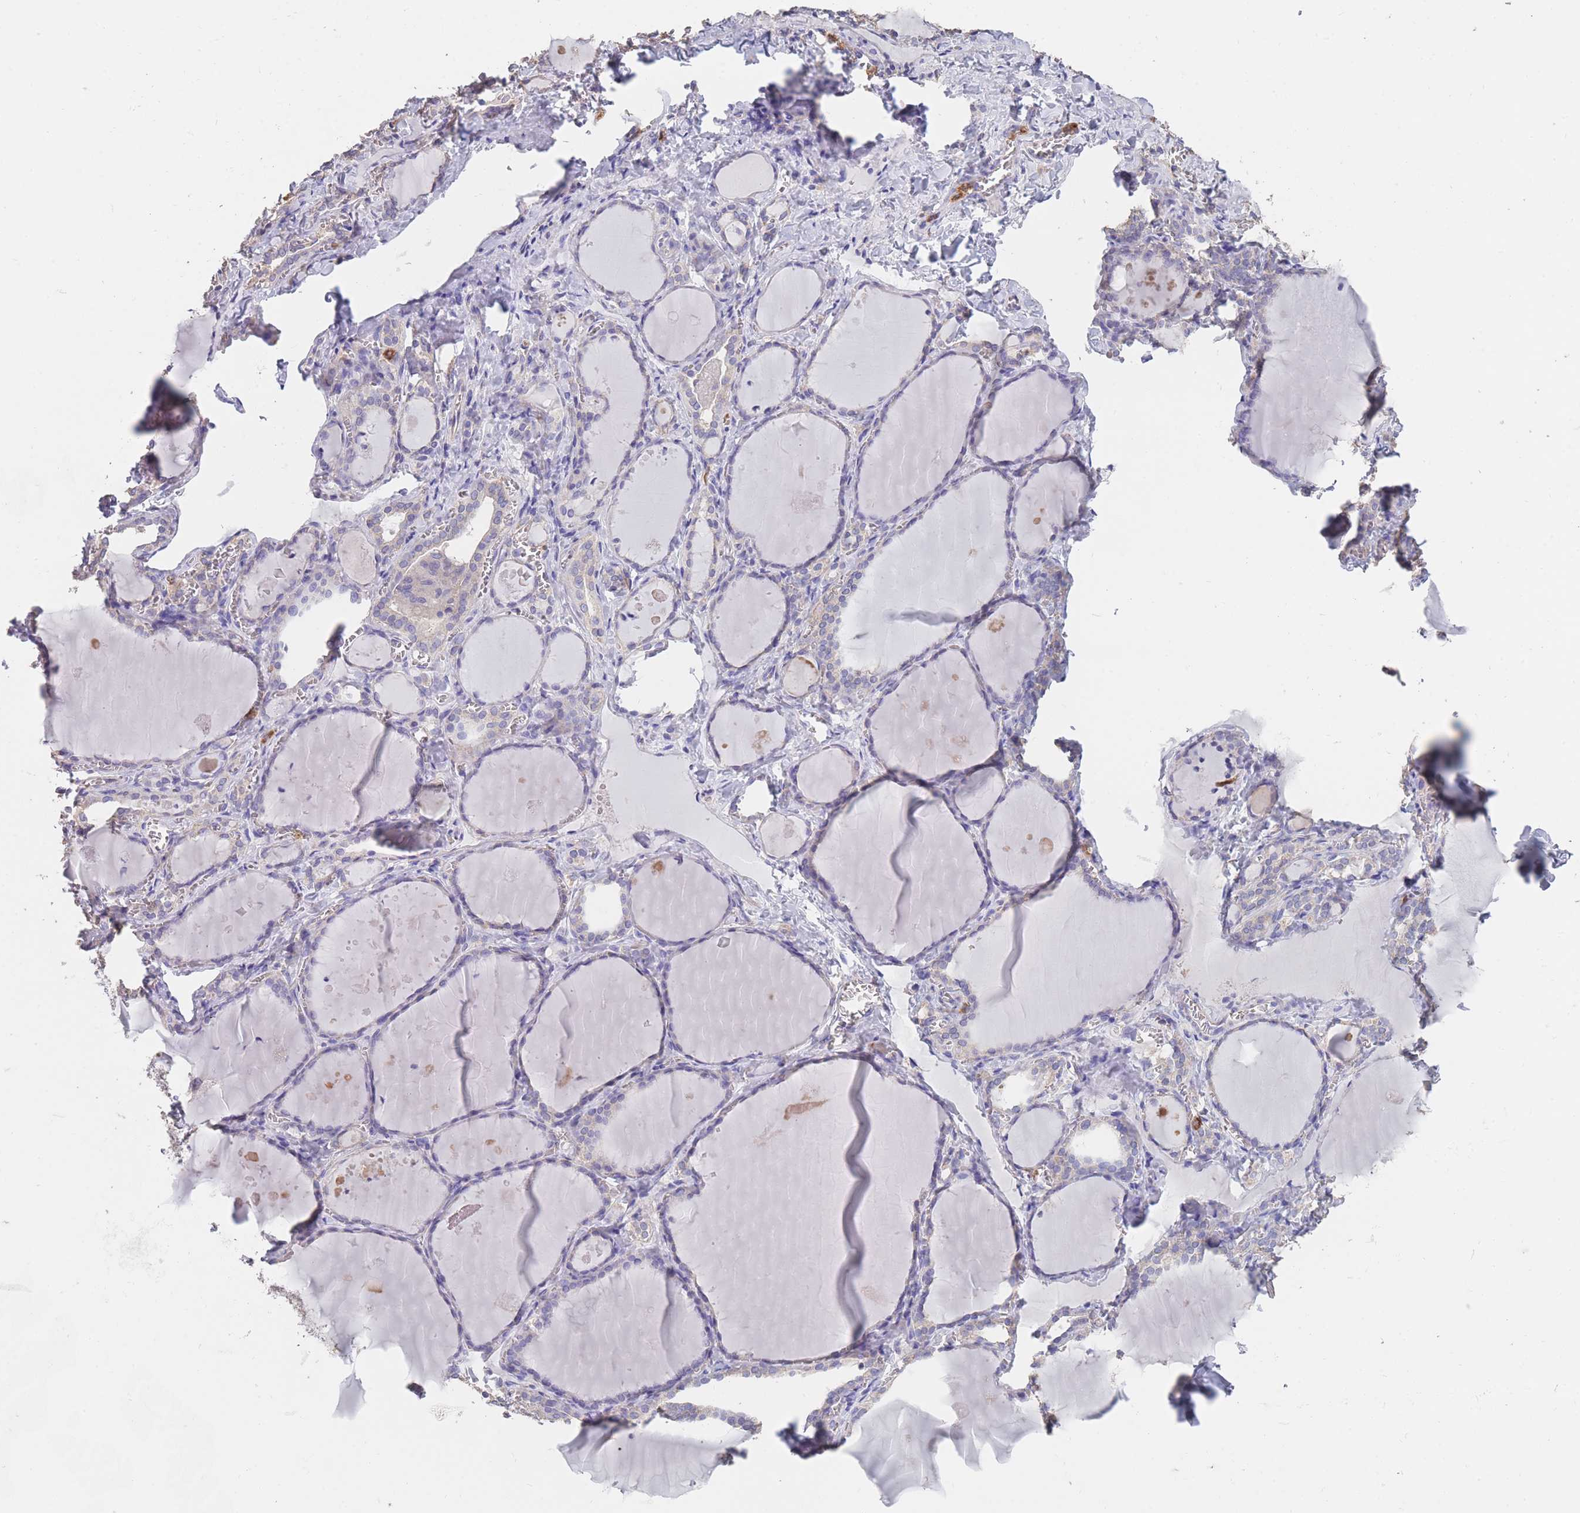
{"staining": {"intensity": "weak", "quantity": "25%-75%", "location": "cytoplasmic/membranous"}, "tissue": "thyroid gland", "cell_type": "Glandular cells", "image_type": "normal", "snomed": [{"axis": "morphology", "description": "Normal tissue, NOS"}, {"axis": "topography", "description": "Thyroid gland"}], "caption": "Weak cytoplasmic/membranous positivity for a protein is identified in approximately 25%-75% of glandular cells of normal thyroid gland using immunohistochemistry (IHC).", "gene": "CLEC12A", "patient": {"sex": "female", "age": 42}}